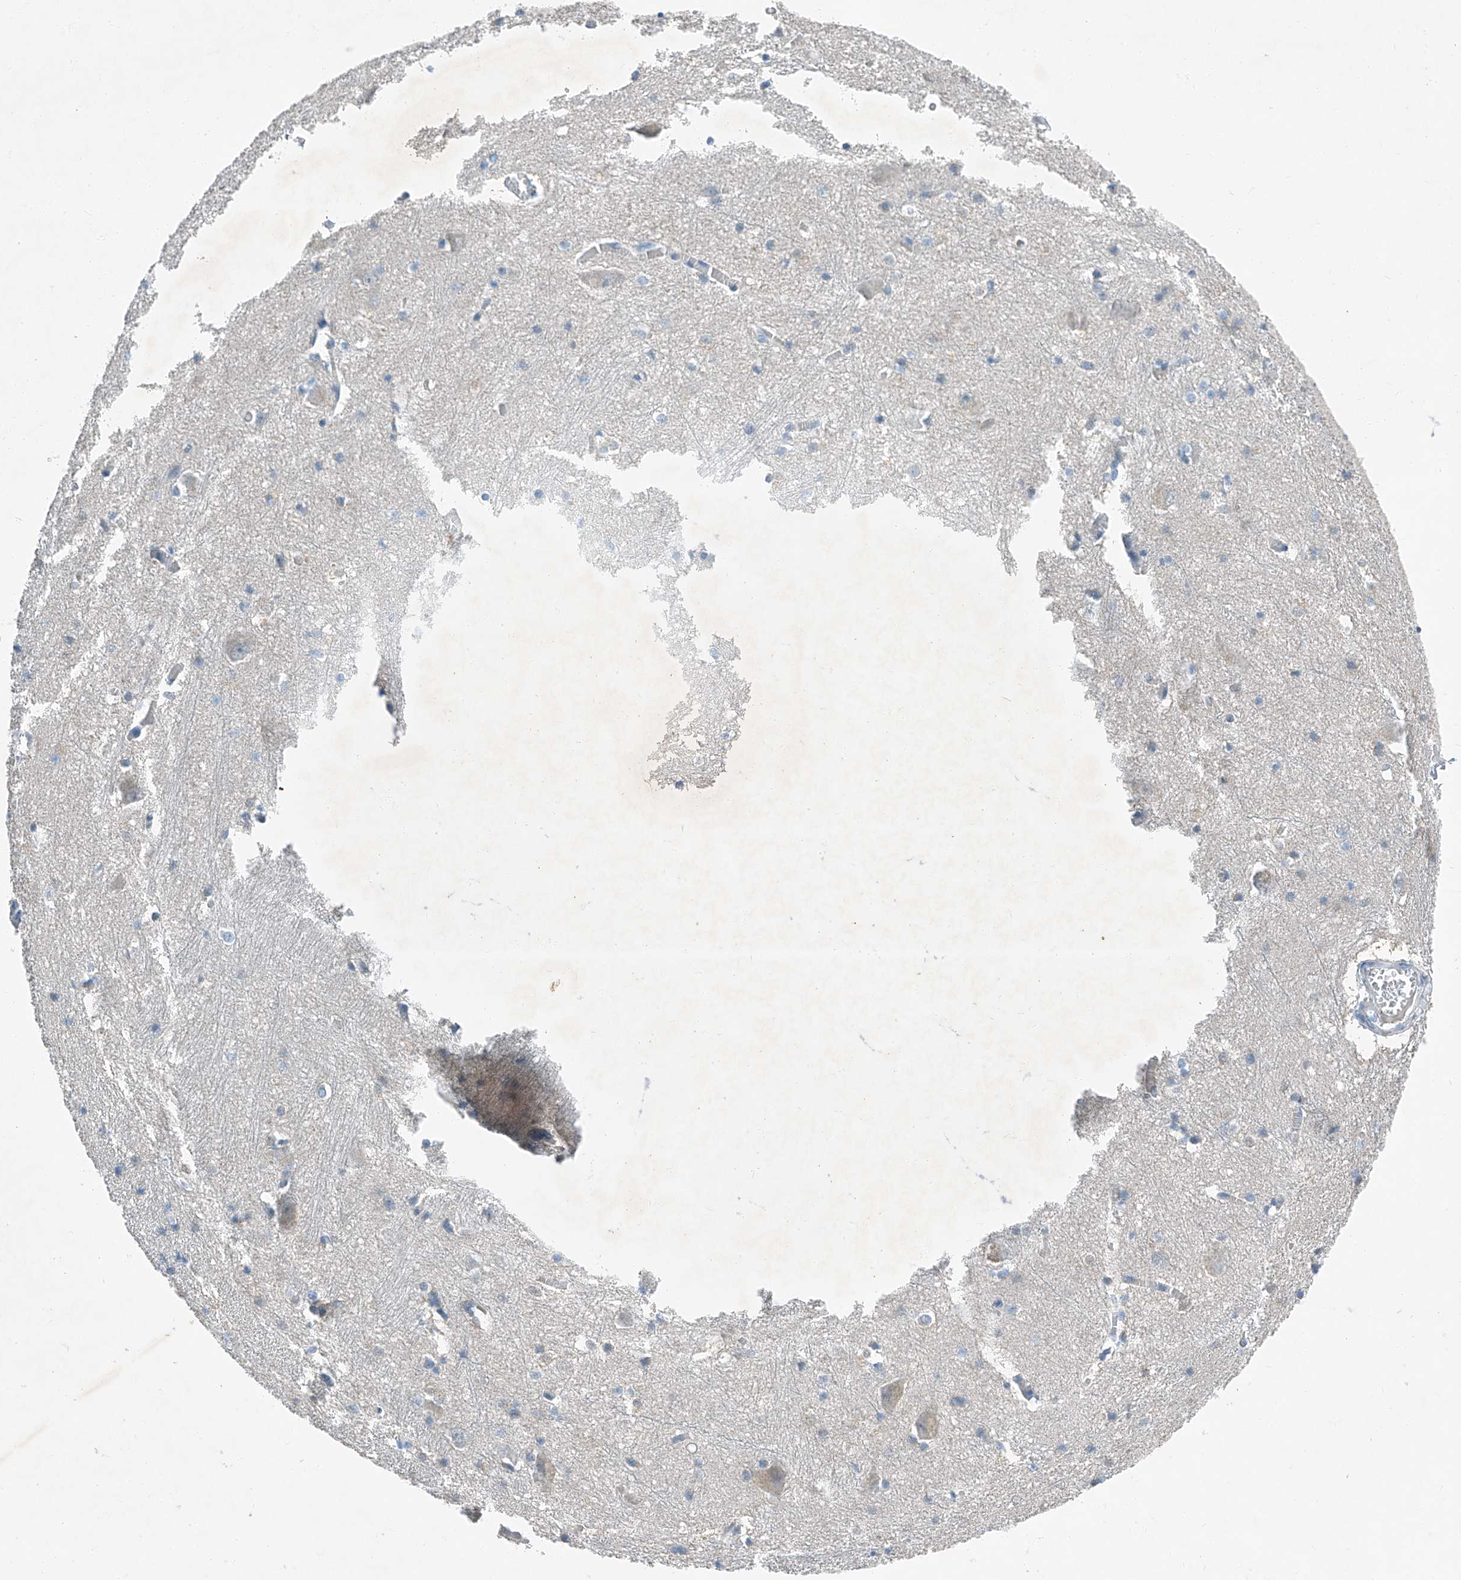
{"staining": {"intensity": "negative", "quantity": "none", "location": "none"}, "tissue": "caudate", "cell_type": "Glial cells", "image_type": "normal", "snomed": [{"axis": "morphology", "description": "Normal tissue, NOS"}, {"axis": "topography", "description": "Lateral ventricle wall"}], "caption": "Micrograph shows no significant protein staining in glial cells of unremarkable caudate.", "gene": "MDGA1", "patient": {"sex": "male", "age": 37}}